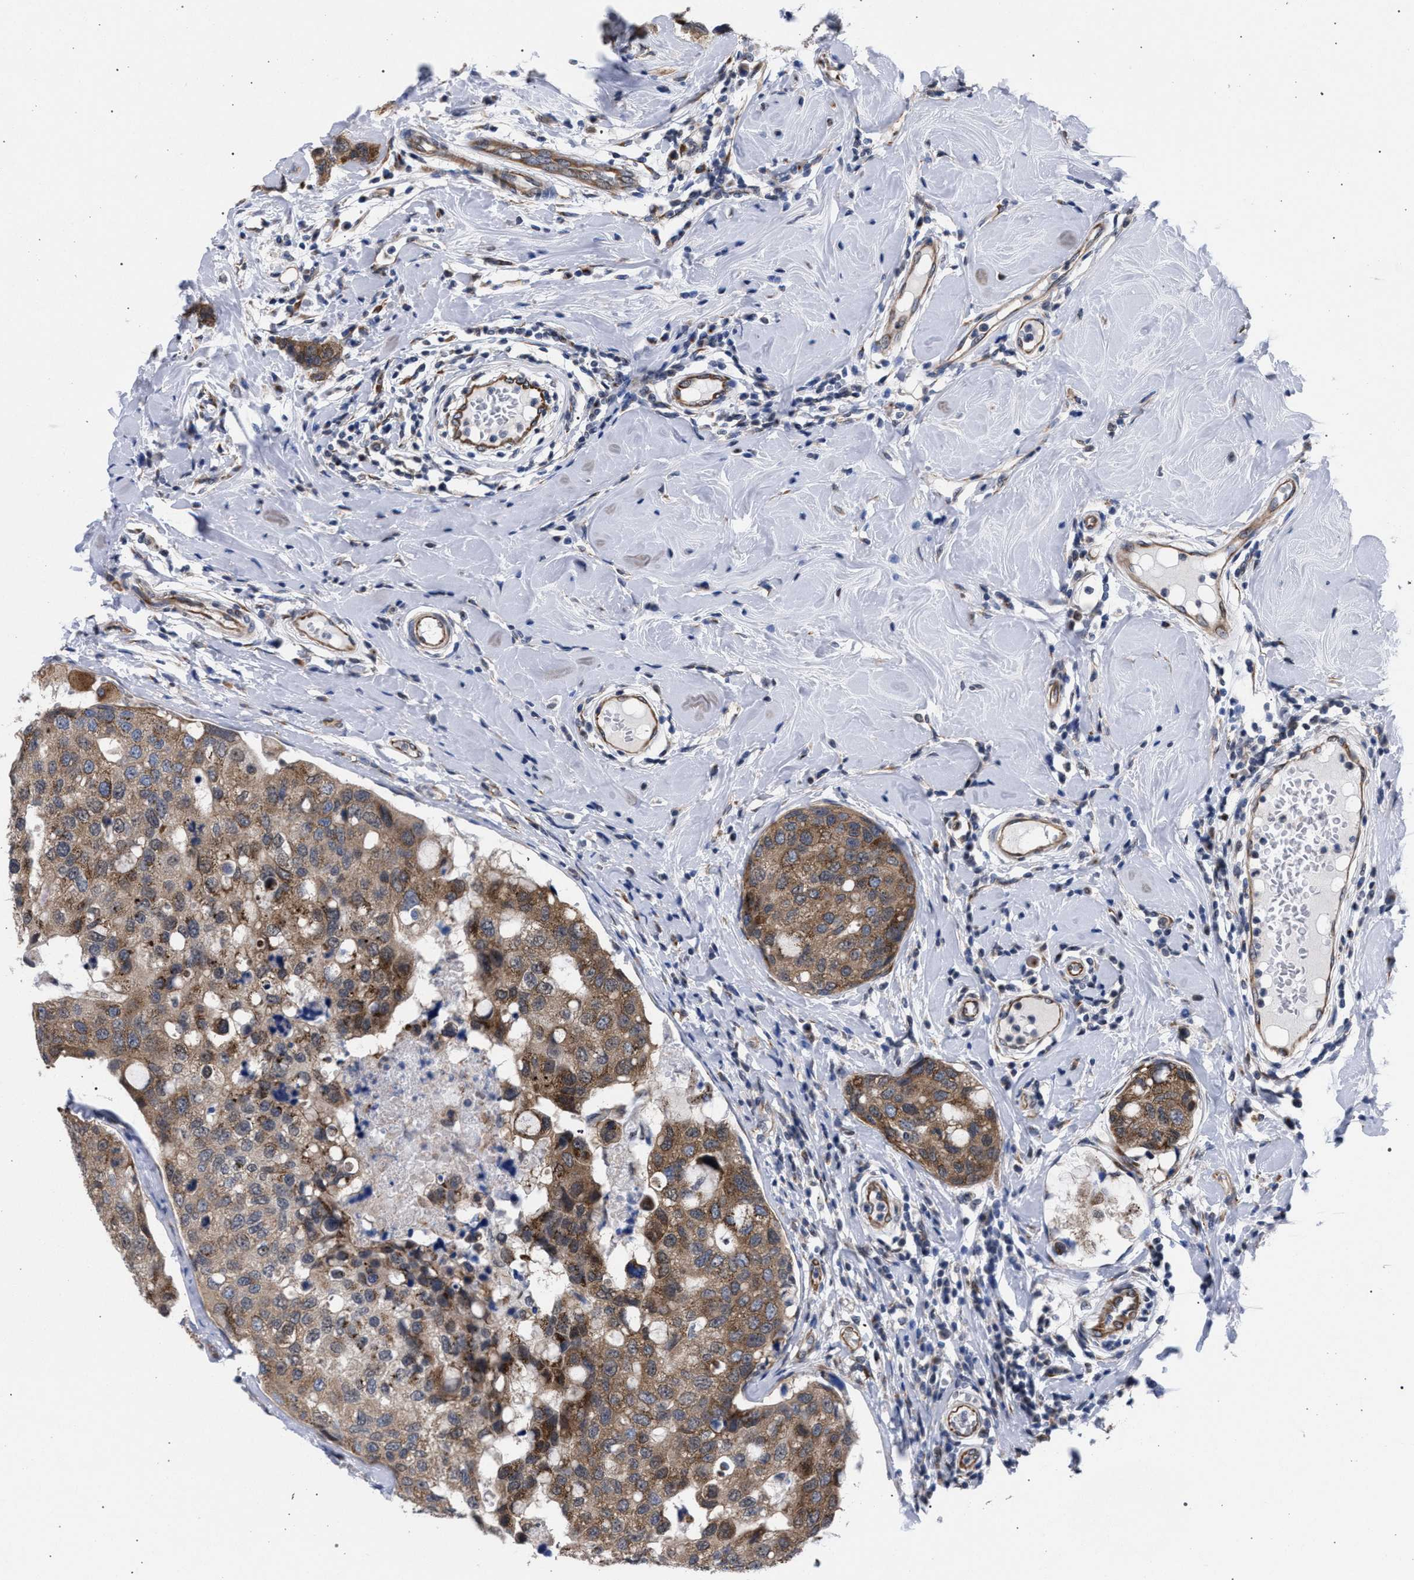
{"staining": {"intensity": "moderate", "quantity": ">75%", "location": "cytoplasmic/membranous"}, "tissue": "breast cancer", "cell_type": "Tumor cells", "image_type": "cancer", "snomed": [{"axis": "morphology", "description": "Duct carcinoma"}, {"axis": "topography", "description": "Breast"}], "caption": "Human breast cancer stained with a protein marker reveals moderate staining in tumor cells.", "gene": "GOLGA2", "patient": {"sex": "female", "age": 27}}